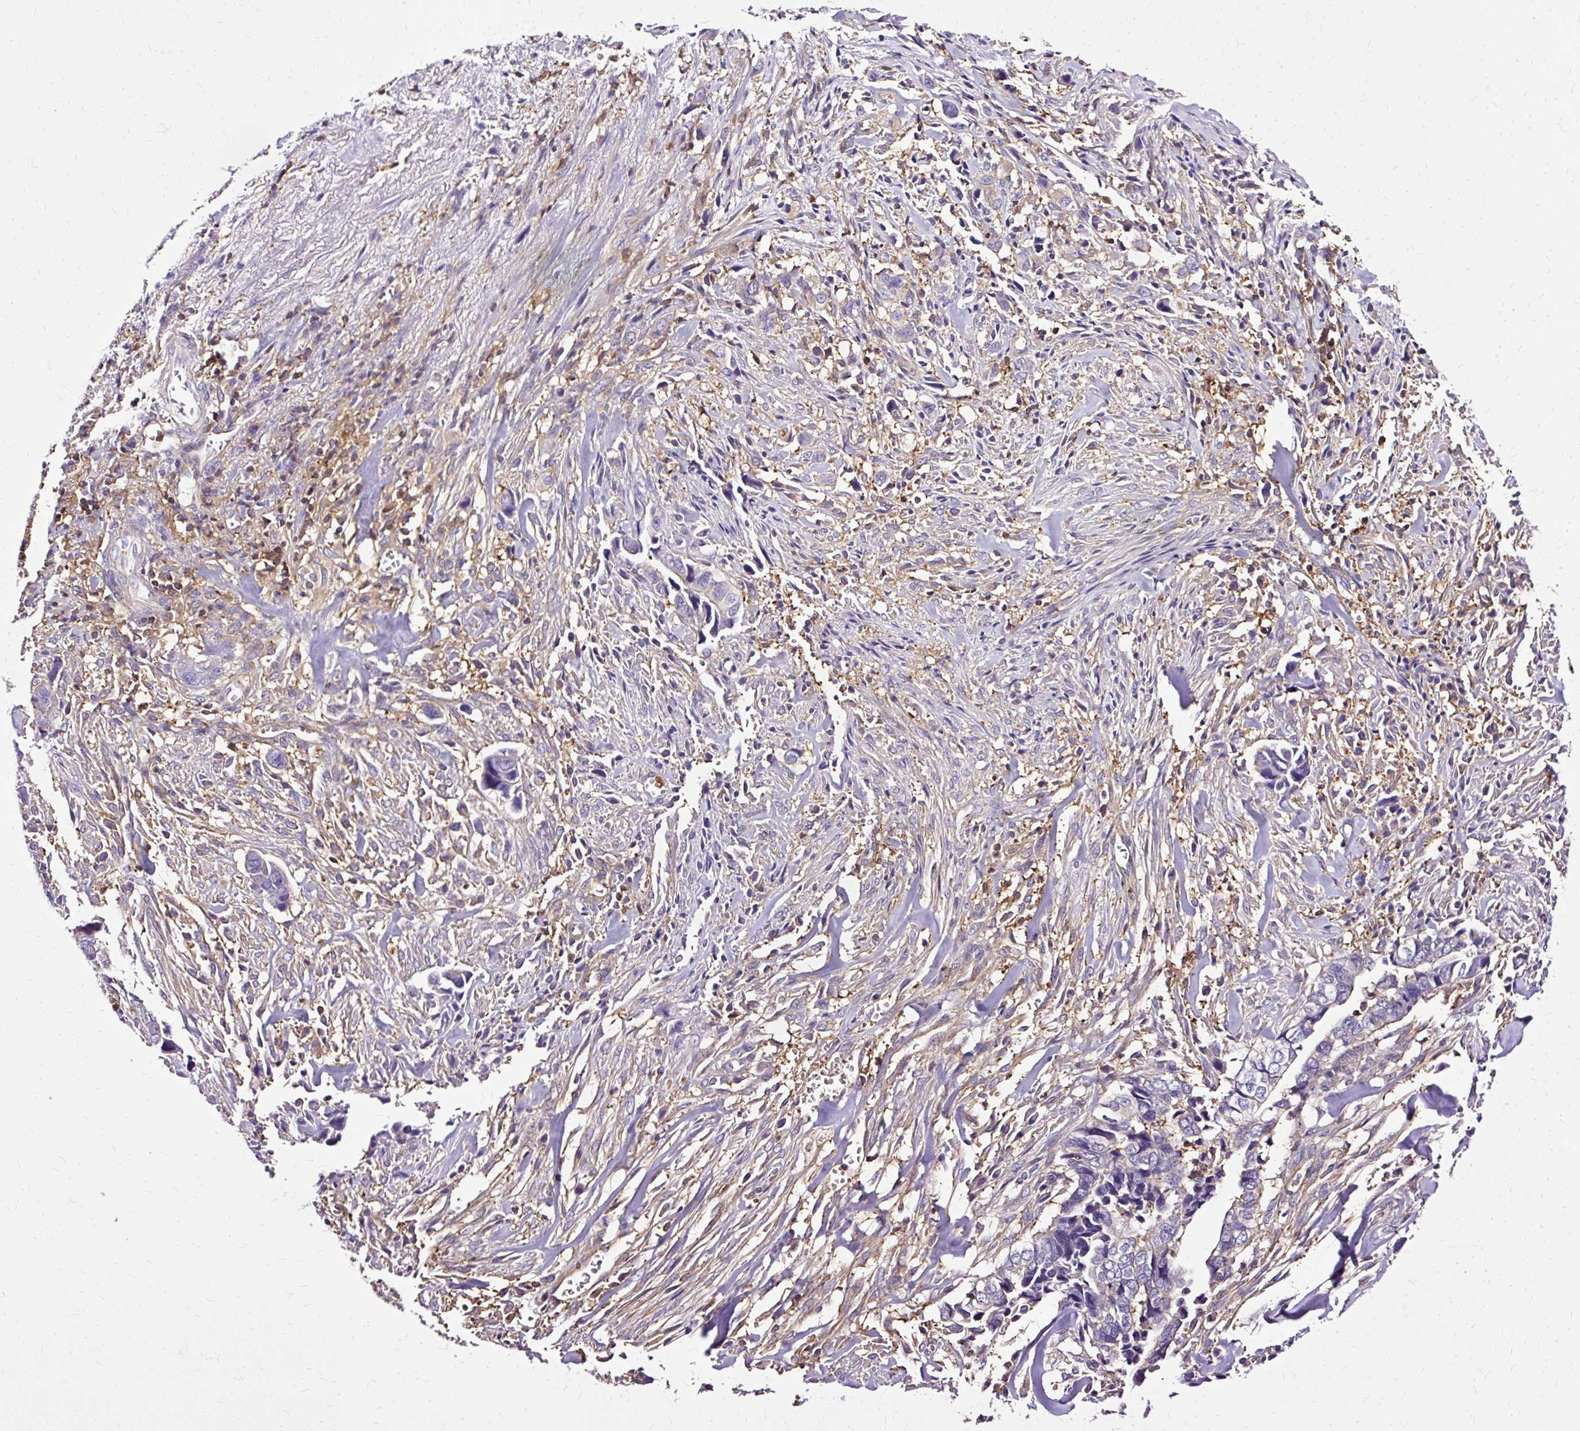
{"staining": {"intensity": "negative", "quantity": "none", "location": "none"}, "tissue": "liver cancer", "cell_type": "Tumor cells", "image_type": "cancer", "snomed": [{"axis": "morphology", "description": "Cholangiocarcinoma"}, {"axis": "topography", "description": "Liver"}], "caption": "This photomicrograph is of liver cholangiocarcinoma stained with immunohistochemistry to label a protein in brown with the nuclei are counter-stained blue. There is no expression in tumor cells.", "gene": "TWF2", "patient": {"sex": "female", "age": 79}}